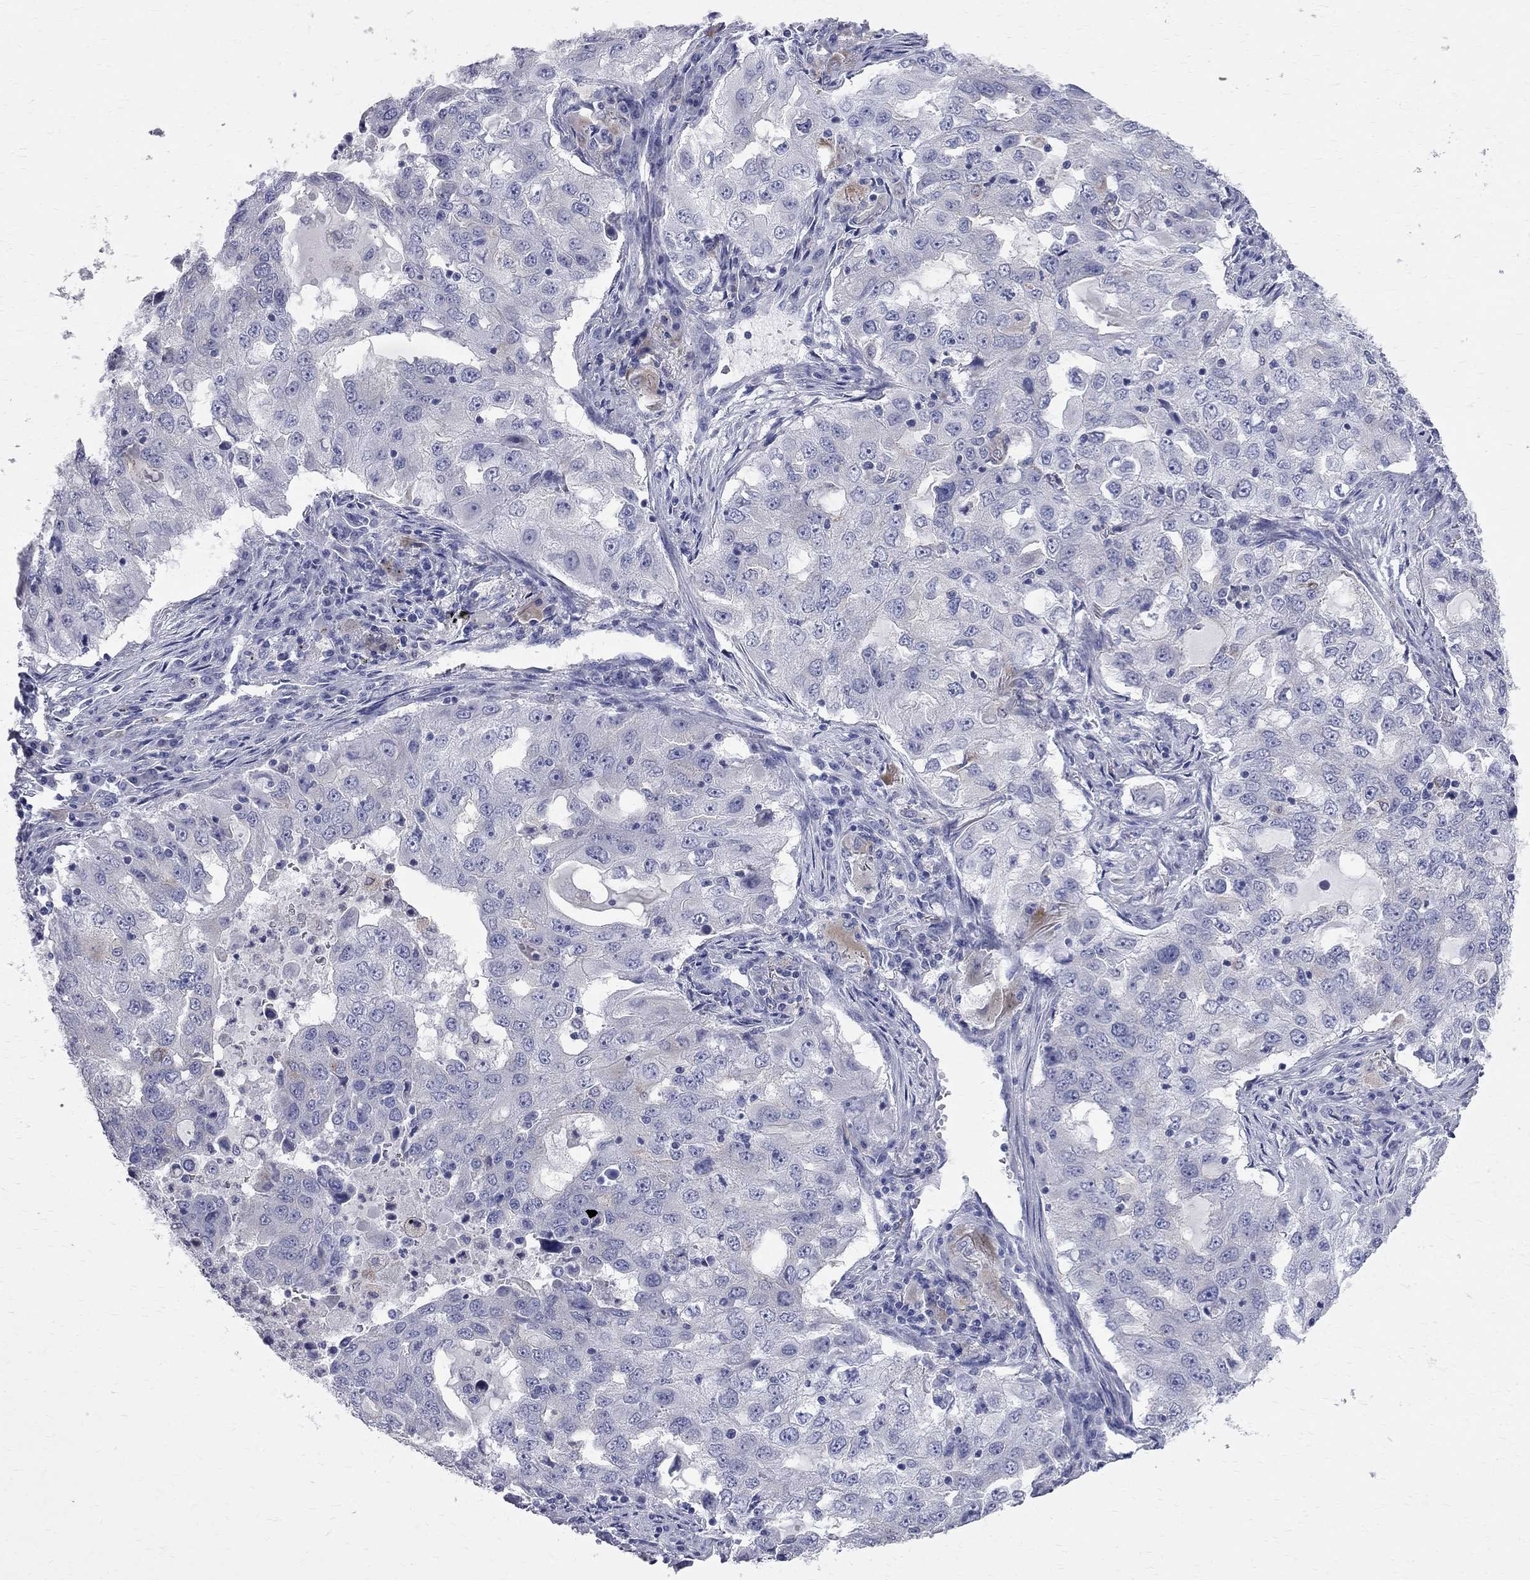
{"staining": {"intensity": "negative", "quantity": "none", "location": "none"}, "tissue": "lung cancer", "cell_type": "Tumor cells", "image_type": "cancer", "snomed": [{"axis": "morphology", "description": "Adenocarcinoma, NOS"}, {"axis": "topography", "description": "Lung"}], "caption": "Lung cancer was stained to show a protein in brown. There is no significant staining in tumor cells.", "gene": "ACSL1", "patient": {"sex": "female", "age": 61}}